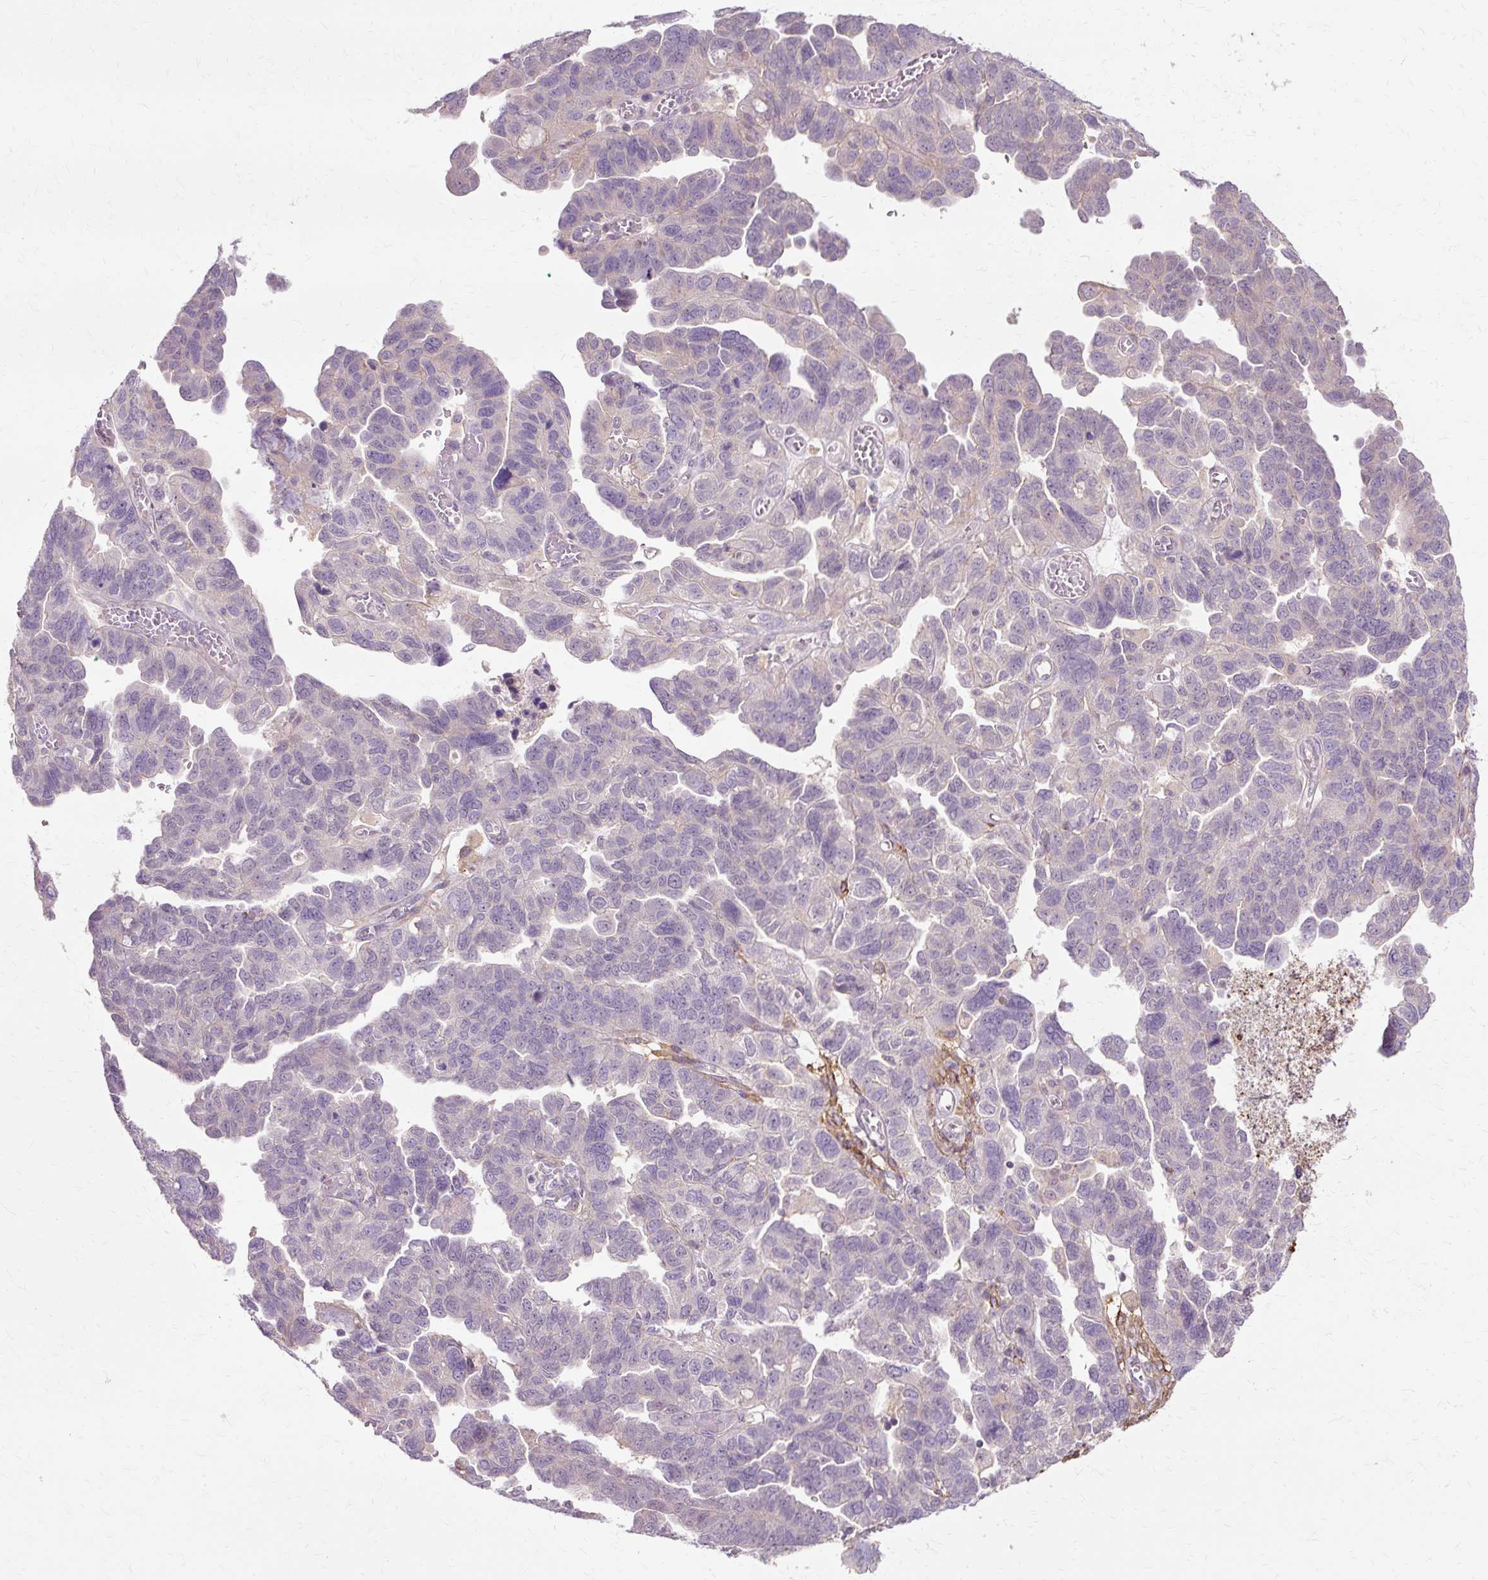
{"staining": {"intensity": "negative", "quantity": "none", "location": "none"}, "tissue": "ovarian cancer", "cell_type": "Tumor cells", "image_type": "cancer", "snomed": [{"axis": "morphology", "description": "Cystadenocarcinoma, serous, NOS"}, {"axis": "topography", "description": "Ovary"}], "caption": "A photomicrograph of human ovarian serous cystadenocarcinoma is negative for staining in tumor cells. Nuclei are stained in blue.", "gene": "TSPAN8", "patient": {"sex": "female", "age": 64}}